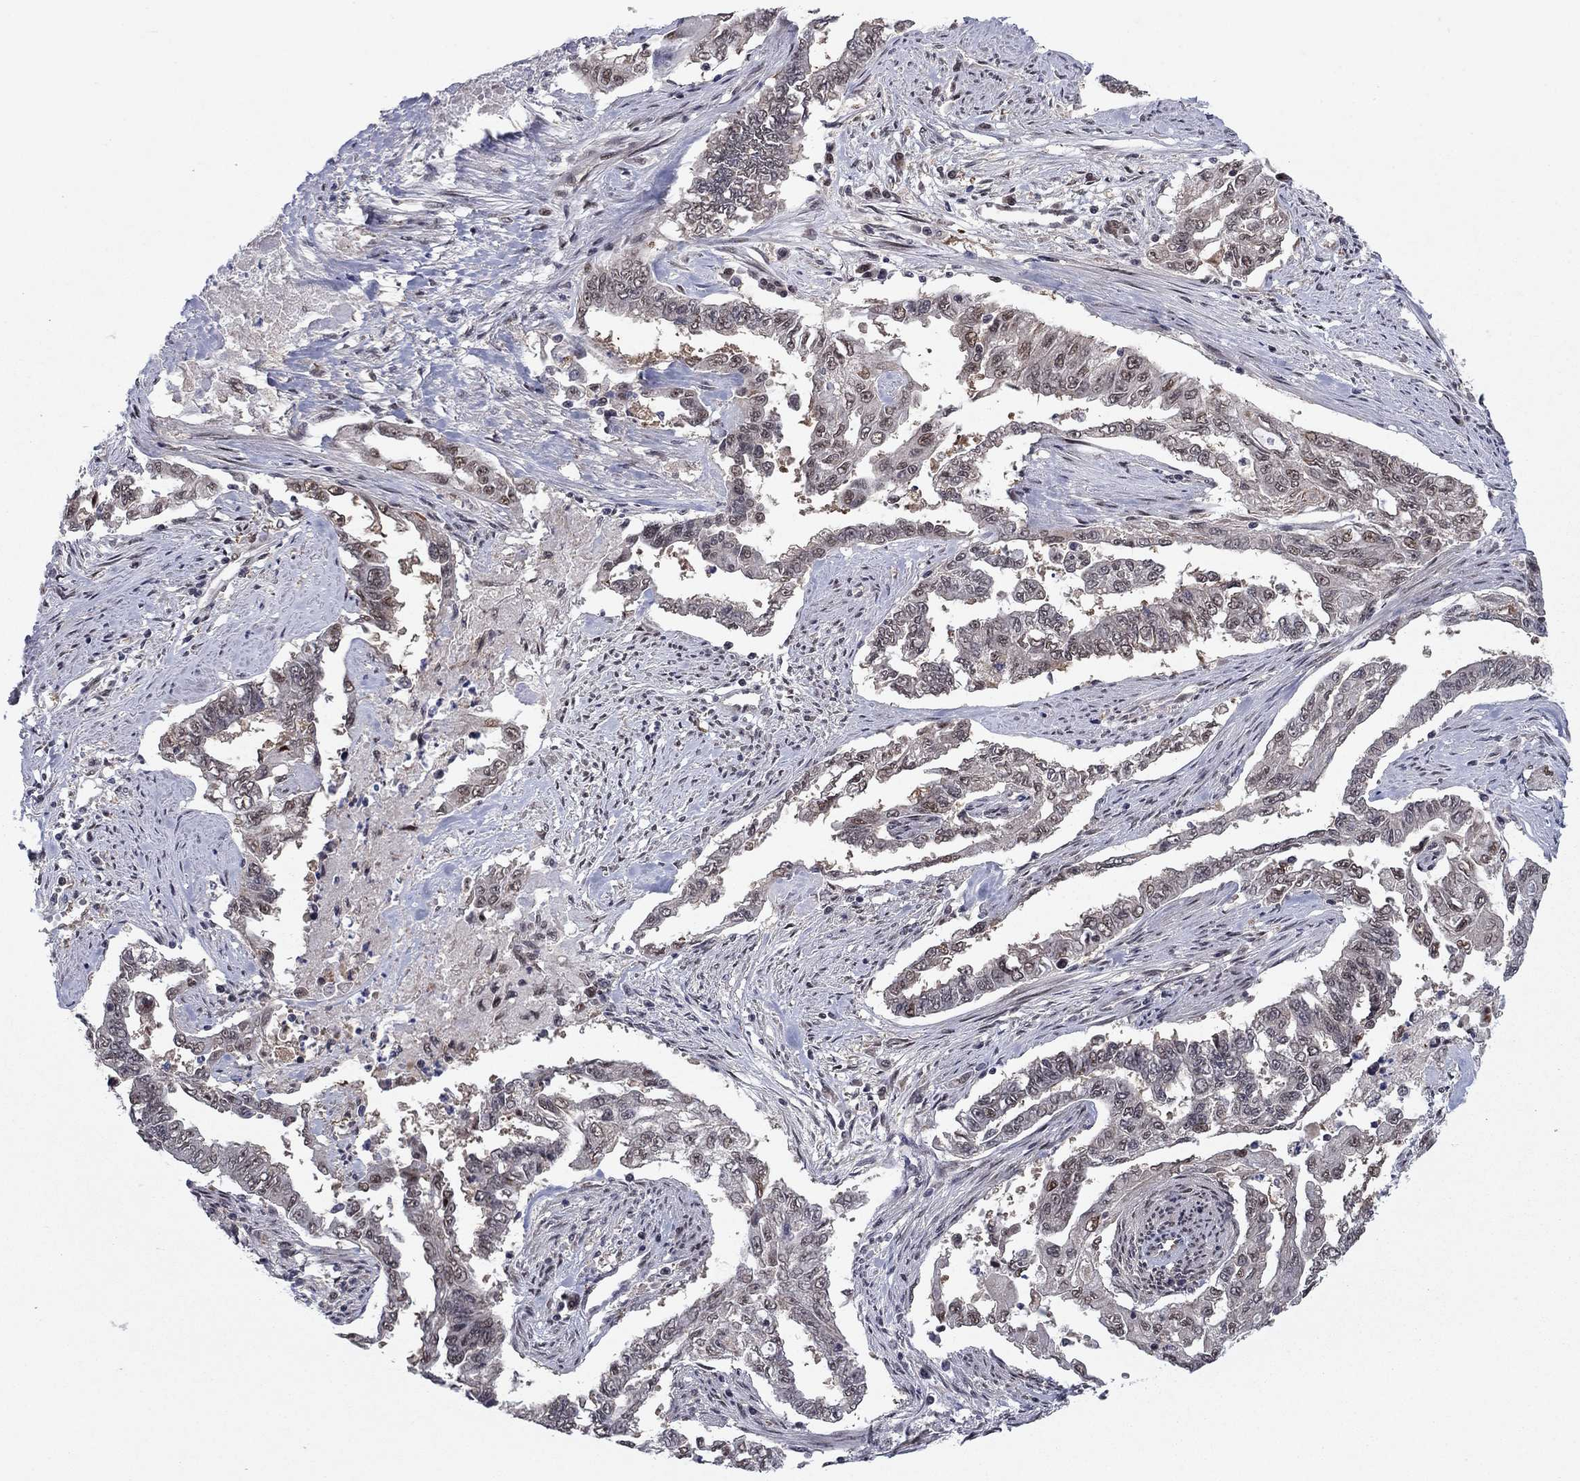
{"staining": {"intensity": "negative", "quantity": "none", "location": "none"}, "tissue": "endometrial cancer", "cell_type": "Tumor cells", "image_type": "cancer", "snomed": [{"axis": "morphology", "description": "Adenocarcinoma, NOS"}, {"axis": "topography", "description": "Uterus"}], "caption": "Tumor cells show no significant protein staining in adenocarcinoma (endometrial).", "gene": "PSMC1", "patient": {"sex": "female", "age": 59}}